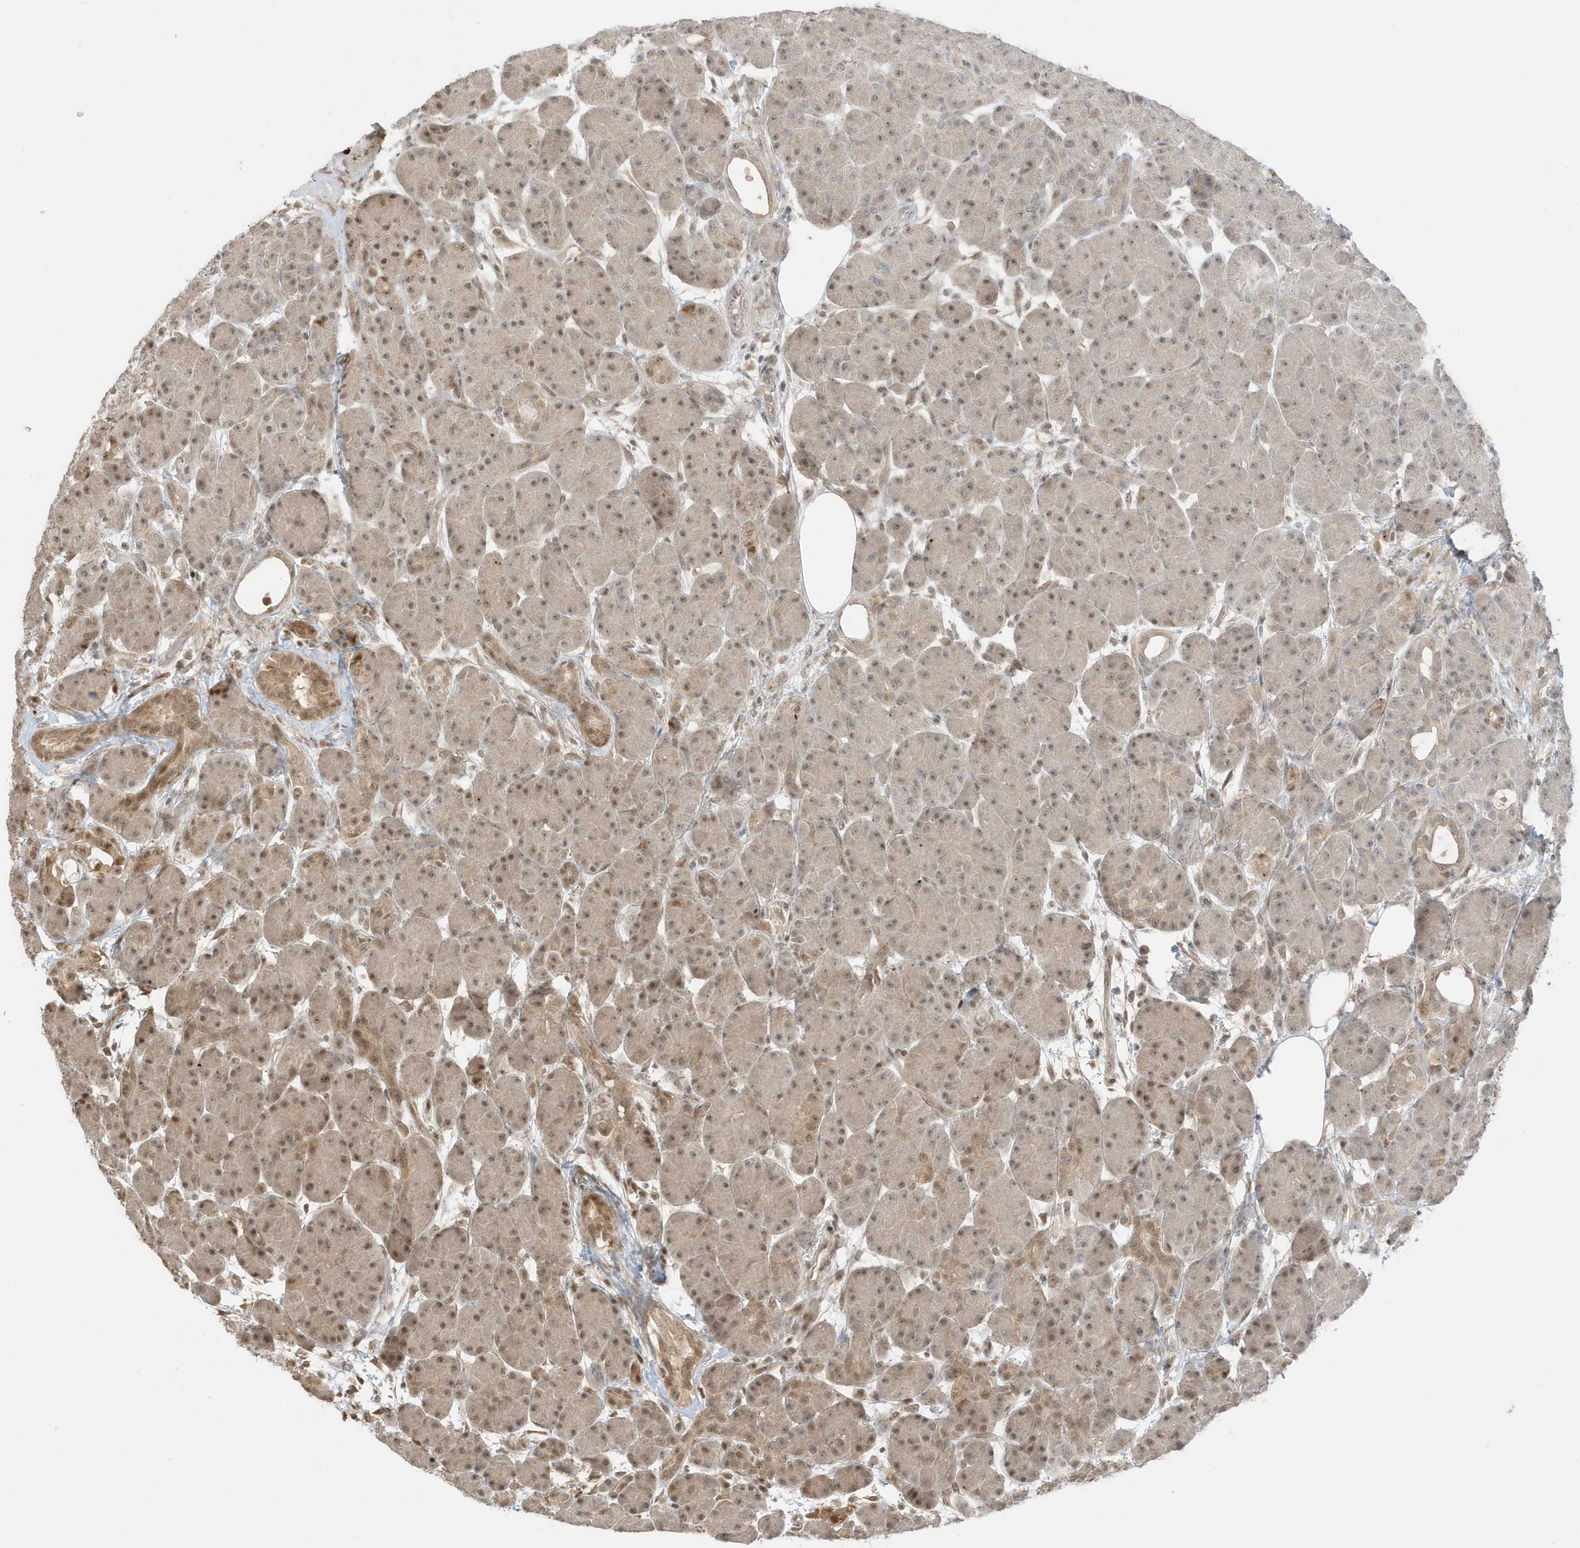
{"staining": {"intensity": "moderate", "quantity": "25%-75%", "location": "cytoplasmic/membranous,nuclear"}, "tissue": "pancreas", "cell_type": "Exocrine glandular cells", "image_type": "normal", "snomed": [{"axis": "morphology", "description": "Normal tissue, NOS"}, {"axis": "topography", "description": "Pancreas"}], "caption": "Protein expression analysis of normal human pancreas reveals moderate cytoplasmic/membranous,nuclear staining in about 25%-75% of exocrine glandular cells.", "gene": "ZBTB41", "patient": {"sex": "male", "age": 63}}